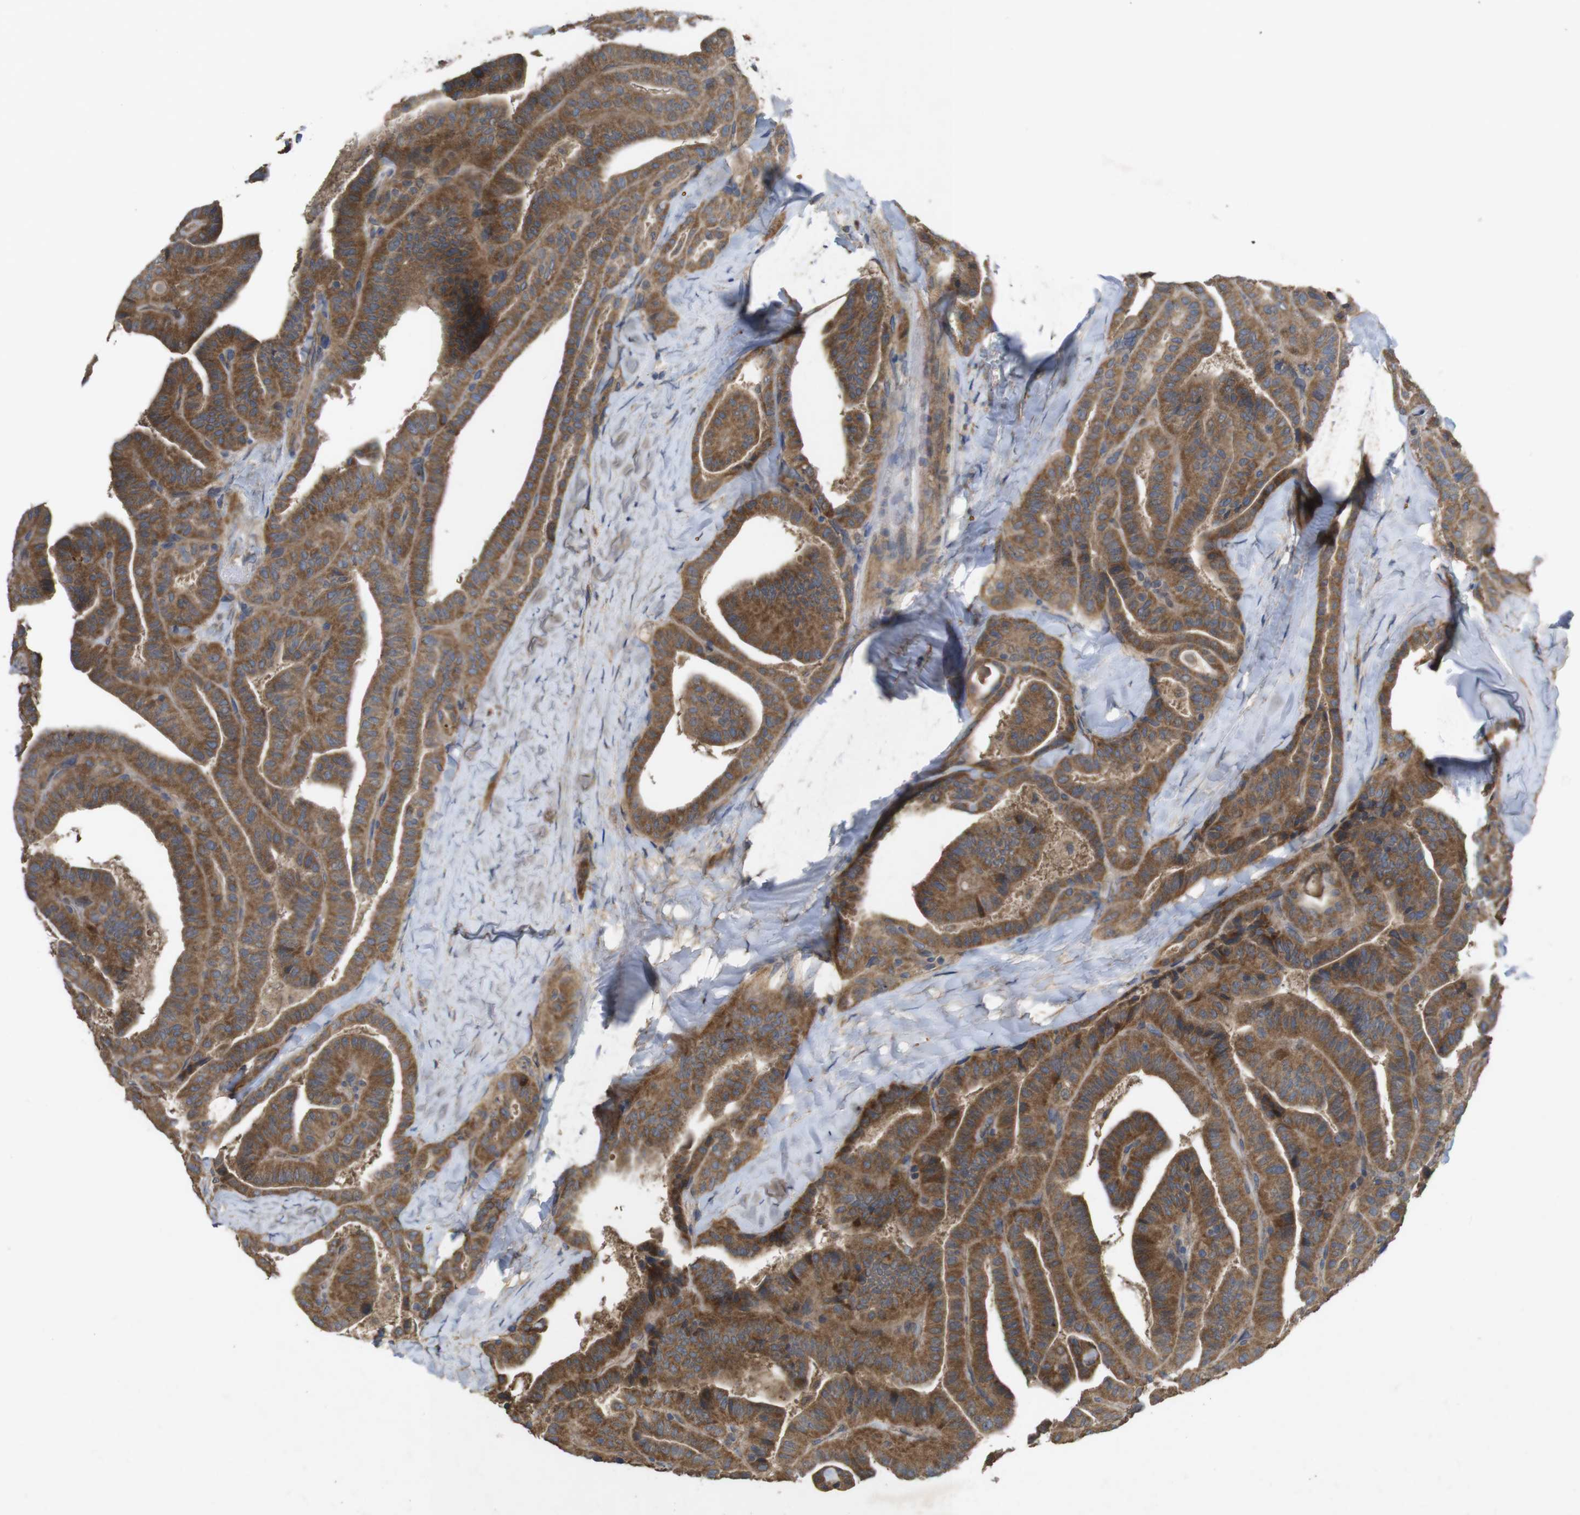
{"staining": {"intensity": "strong", "quantity": ">75%", "location": "cytoplasmic/membranous"}, "tissue": "thyroid cancer", "cell_type": "Tumor cells", "image_type": "cancer", "snomed": [{"axis": "morphology", "description": "Papillary adenocarcinoma, NOS"}, {"axis": "topography", "description": "Thyroid gland"}], "caption": "Human papillary adenocarcinoma (thyroid) stained with a brown dye shows strong cytoplasmic/membranous positive positivity in about >75% of tumor cells.", "gene": "KCNS3", "patient": {"sex": "male", "age": 77}}